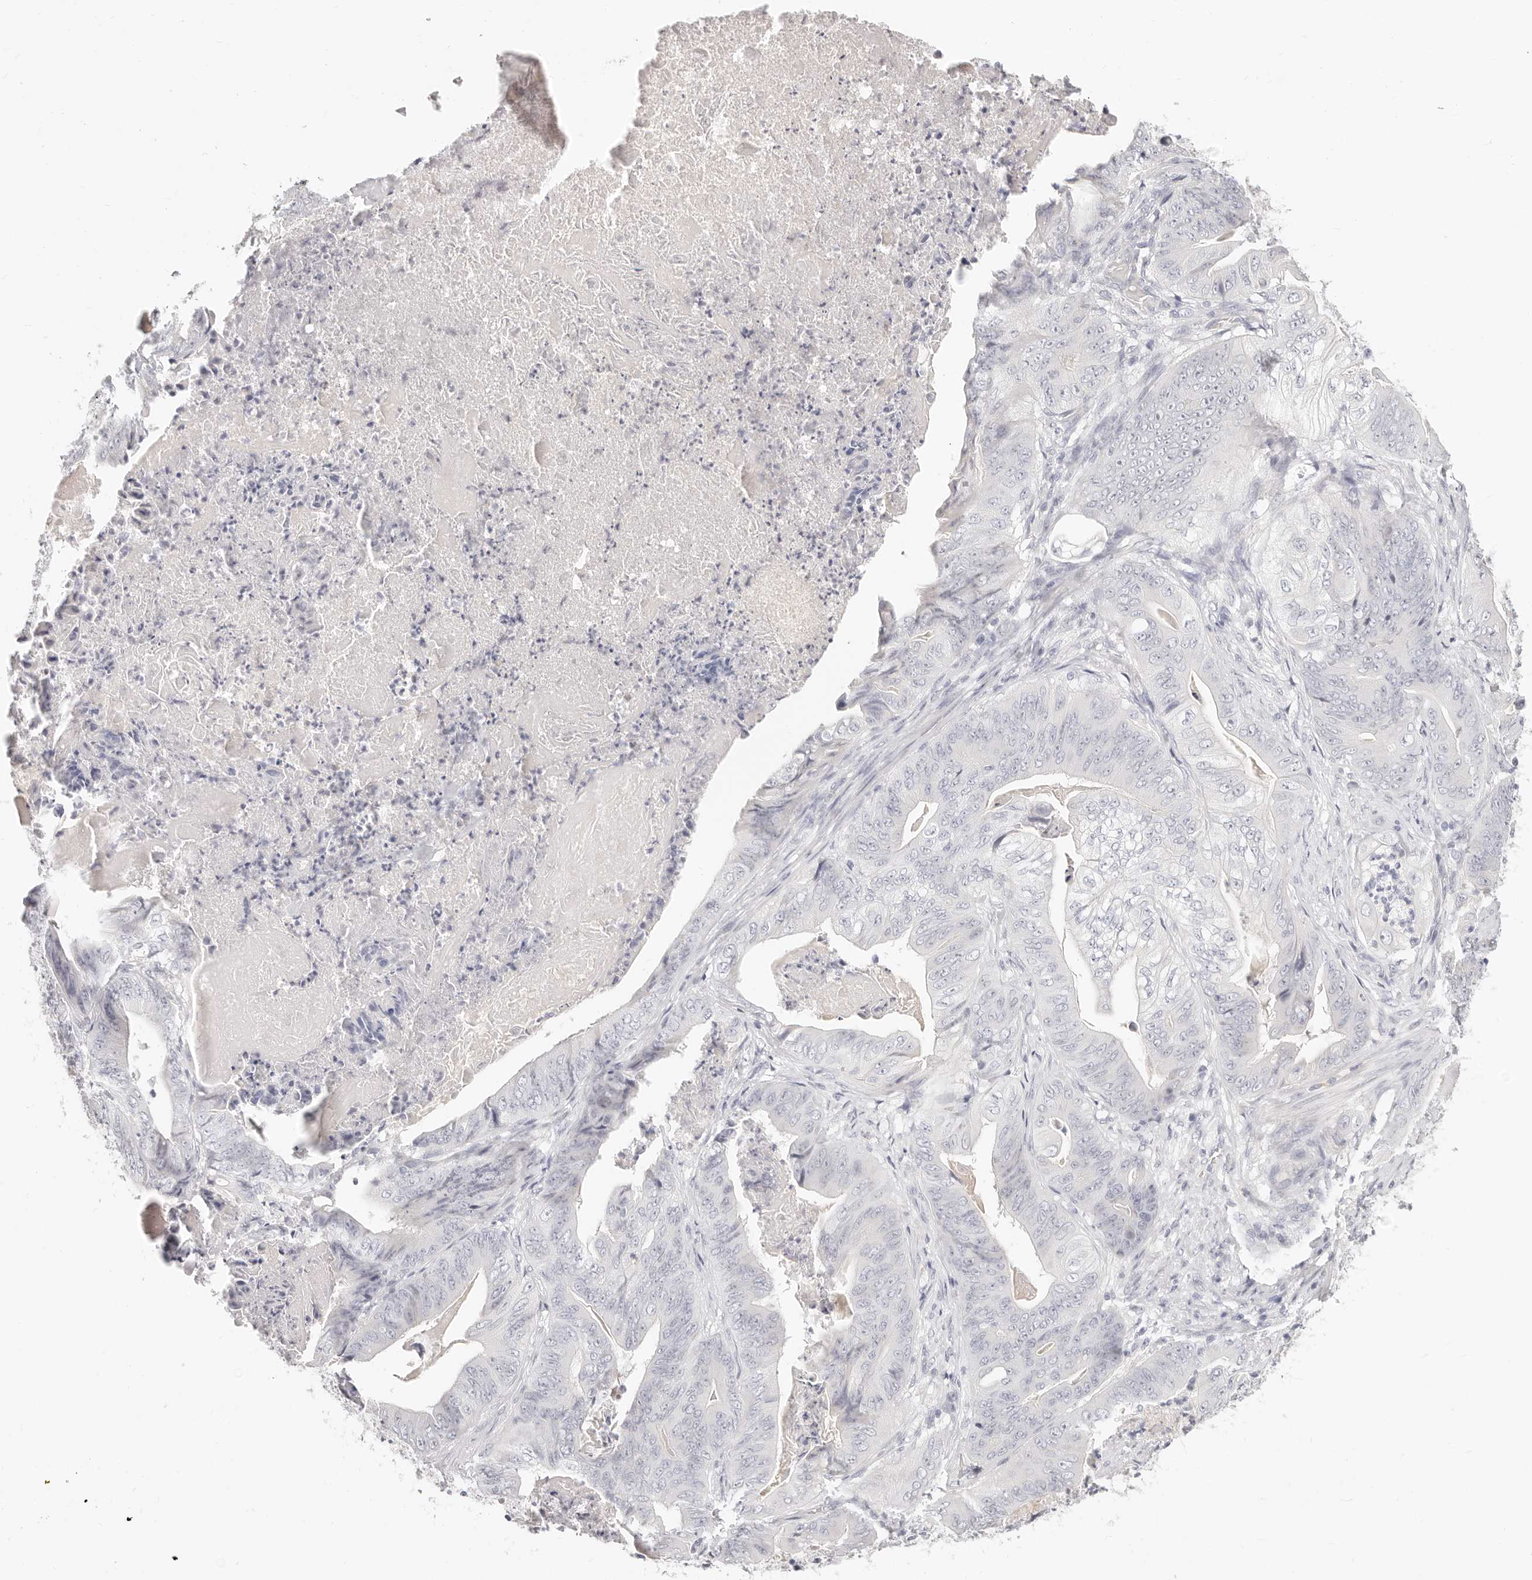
{"staining": {"intensity": "negative", "quantity": "none", "location": "none"}, "tissue": "stomach cancer", "cell_type": "Tumor cells", "image_type": "cancer", "snomed": [{"axis": "morphology", "description": "Adenocarcinoma, NOS"}, {"axis": "topography", "description": "Stomach"}], "caption": "IHC photomicrograph of neoplastic tissue: adenocarcinoma (stomach) stained with DAB (3,3'-diaminobenzidine) displays no significant protein positivity in tumor cells.", "gene": "ASCL1", "patient": {"sex": "female", "age": 73}}